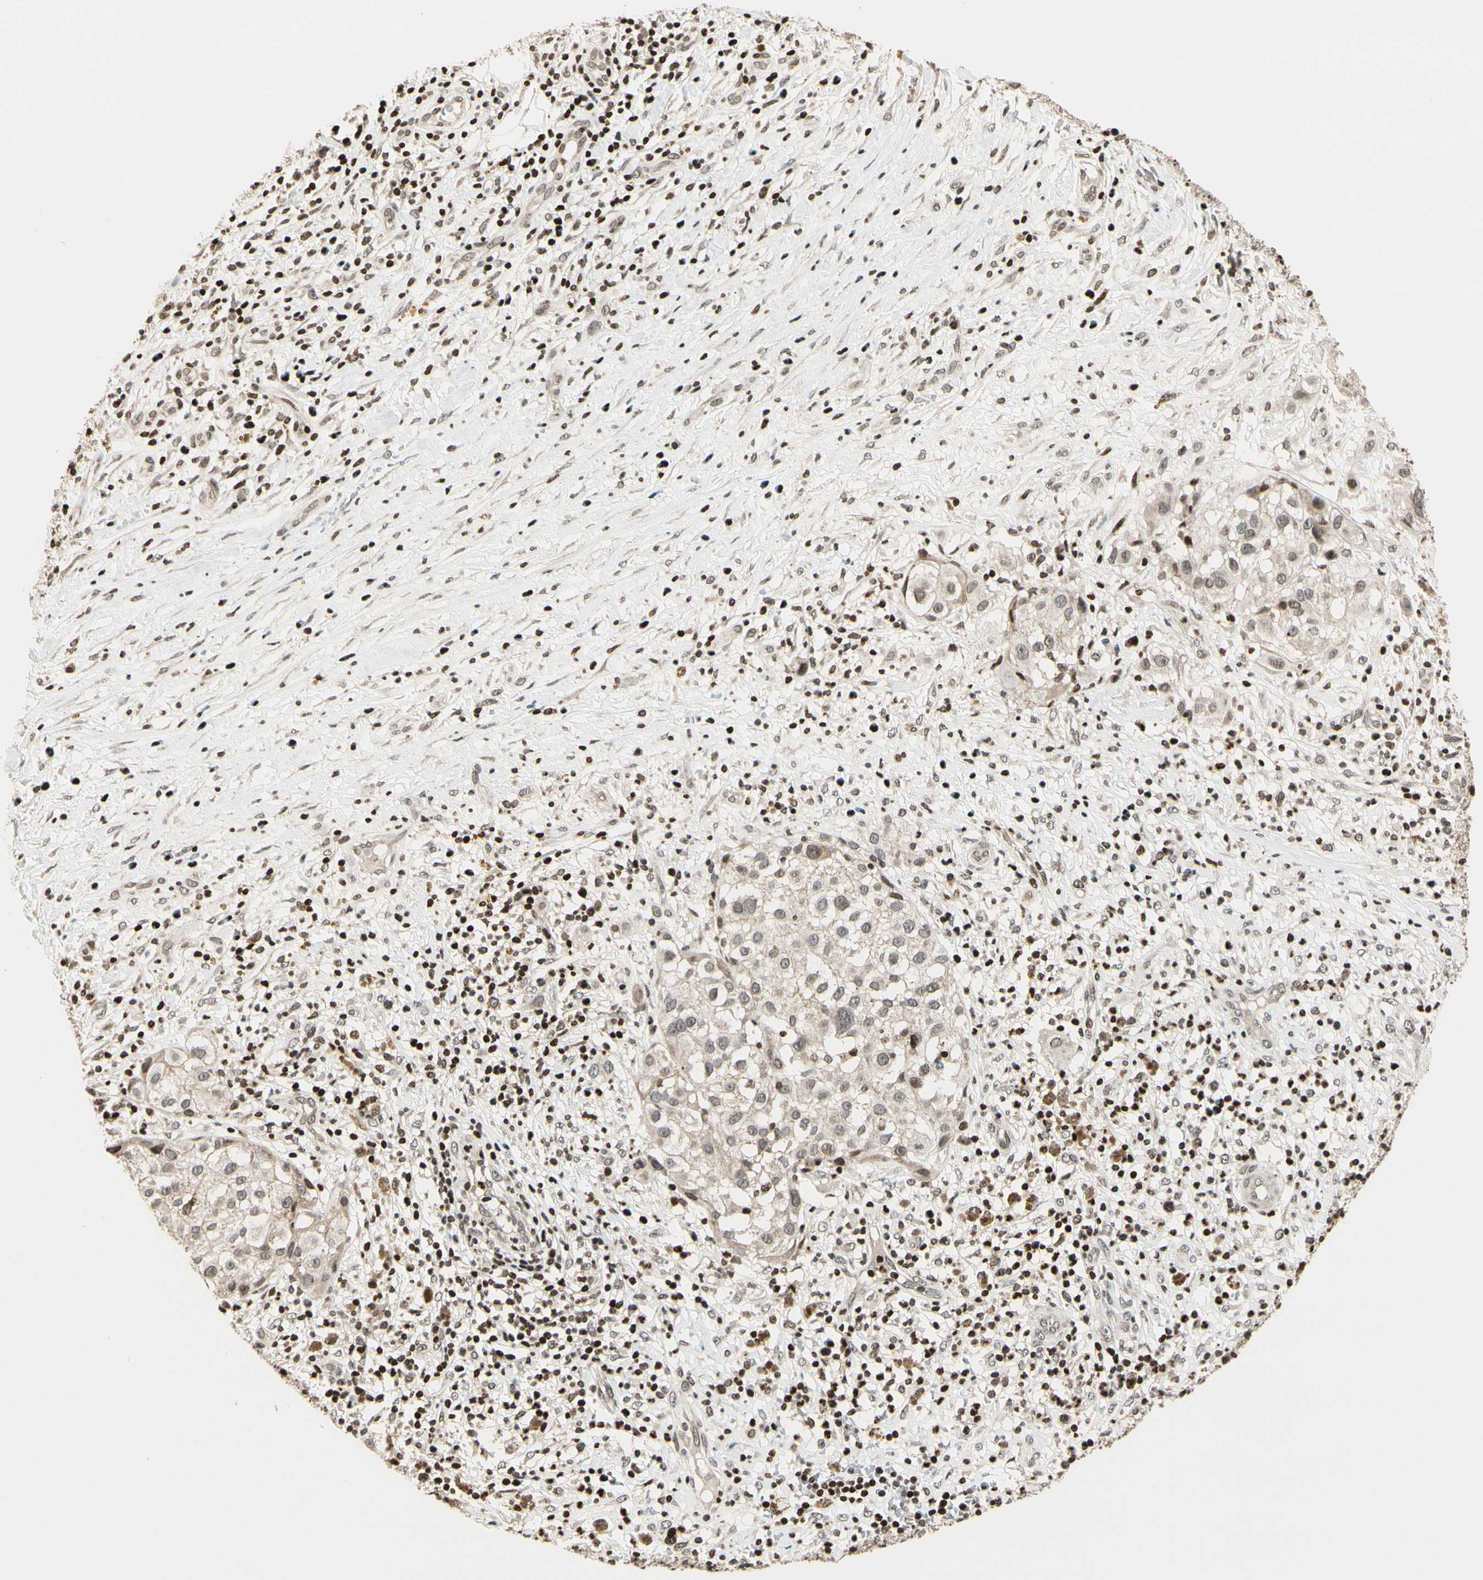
{"staining": {"intensity": "weak", "quantity": "25%-75%", "location": "nuclear"}, "tissue": "melanoma", "cell_type": "Tumor cells", "image_type": "cancer", "snomed": [{"axis": "morphology", "description": "Necrosis, NOS"}, {"axis": "morphology", "description": "Malignant melanoma, NOS"}, {"axis": "topography", "description": "Skin"}], "caption": "Melanoma tissue displays weak nuclear positivity in approximately 25%-75% of tumor cells", "gene": "TSHZ3", "patient": {"sex": "female", "age": 87}}